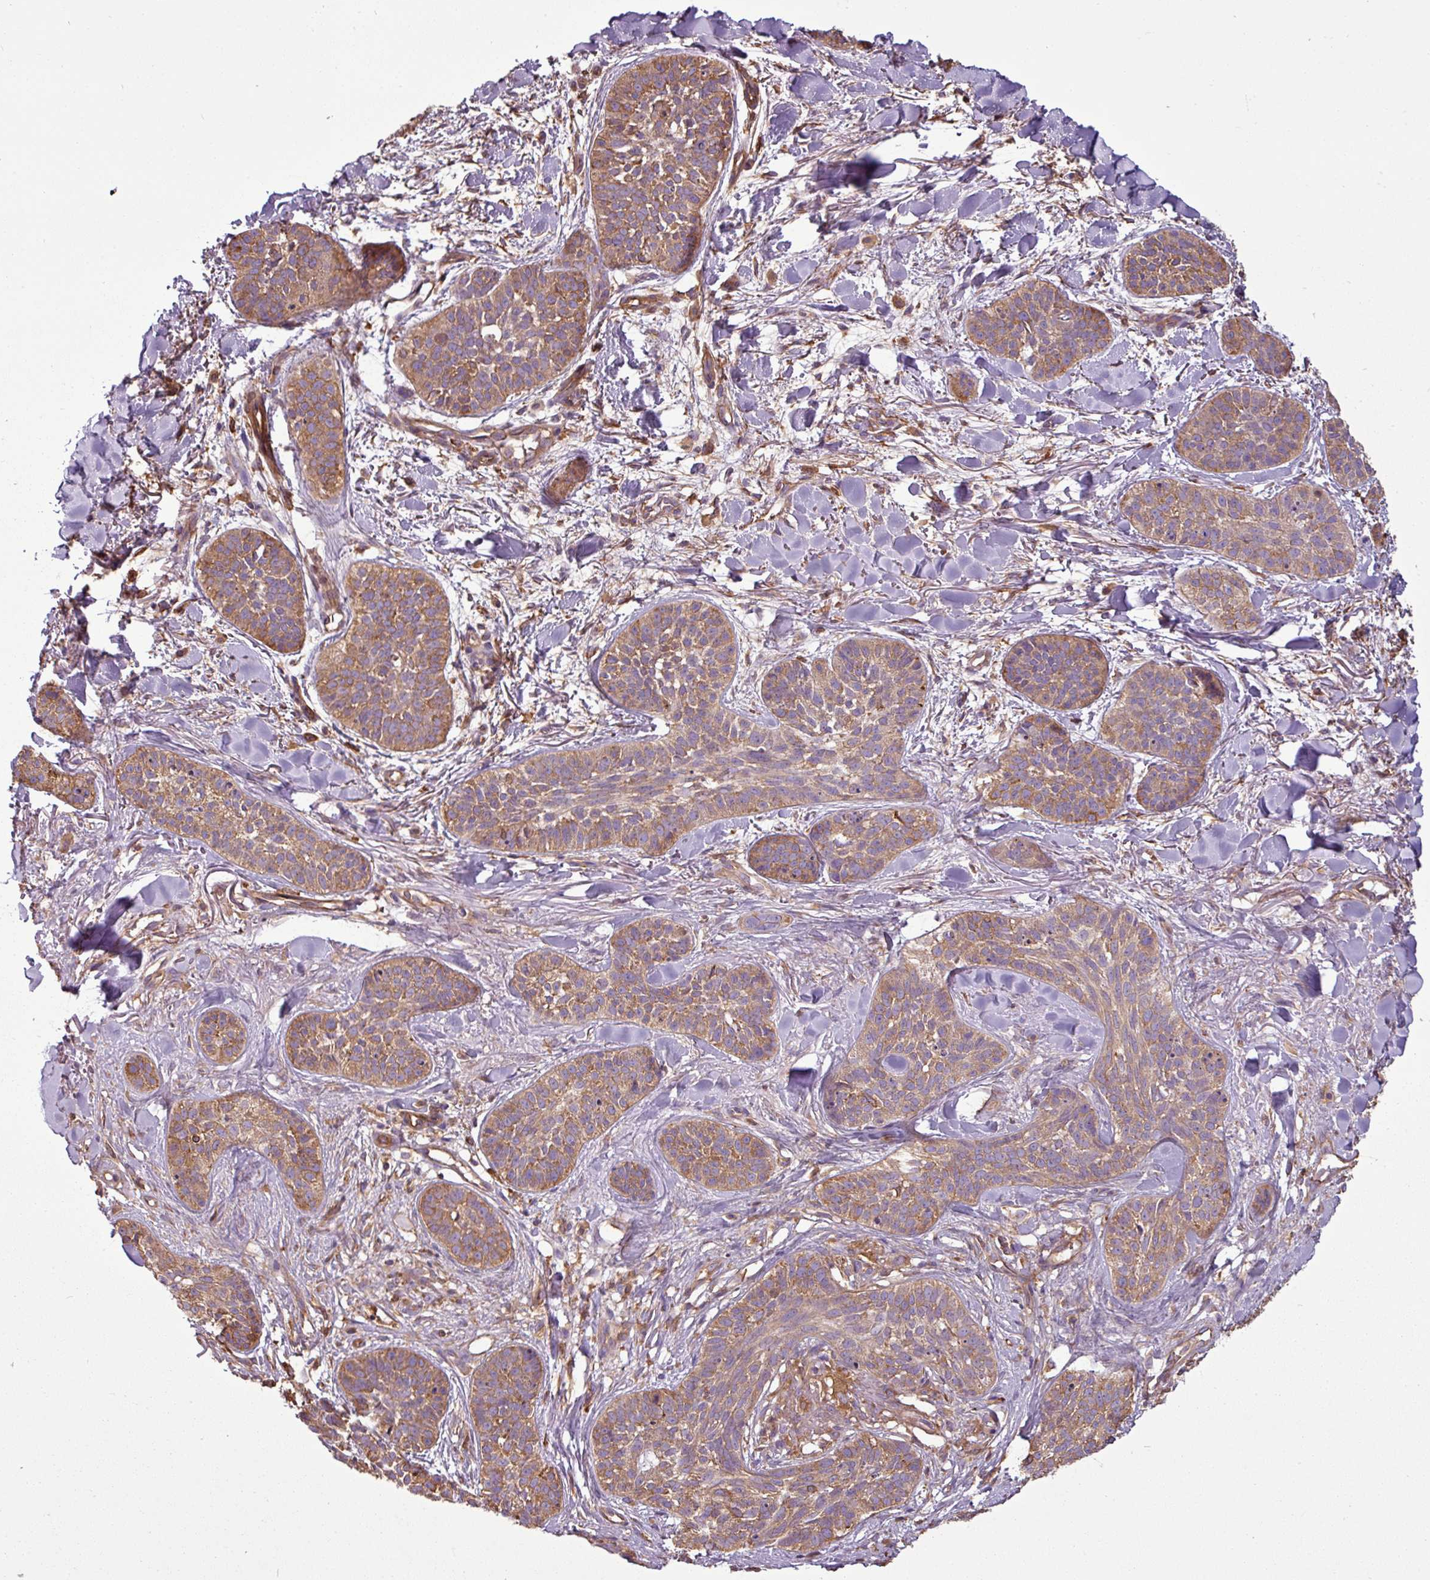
{"staining": {"intensity": "moderate", "quantity": ">75%", "location": "cytoplasmic/membranous"}, "tissue": "skin cancer", "cell_type": "Tumor cells", "image_type": "cancer", "snomed": [{"axis": "morphology", "description": "Basal cell carcinoma"}, {"axis": "topography", "description": "Skin"}], "caption": "Protein analysis of skin cancer tissue displays moderate cytoplasmic/membranous positivity in about >75% of tumor cells. Nuclei are stained in blue.", "gene": "PACSIN2", "patient": {"sex": "male", "age": 52}}